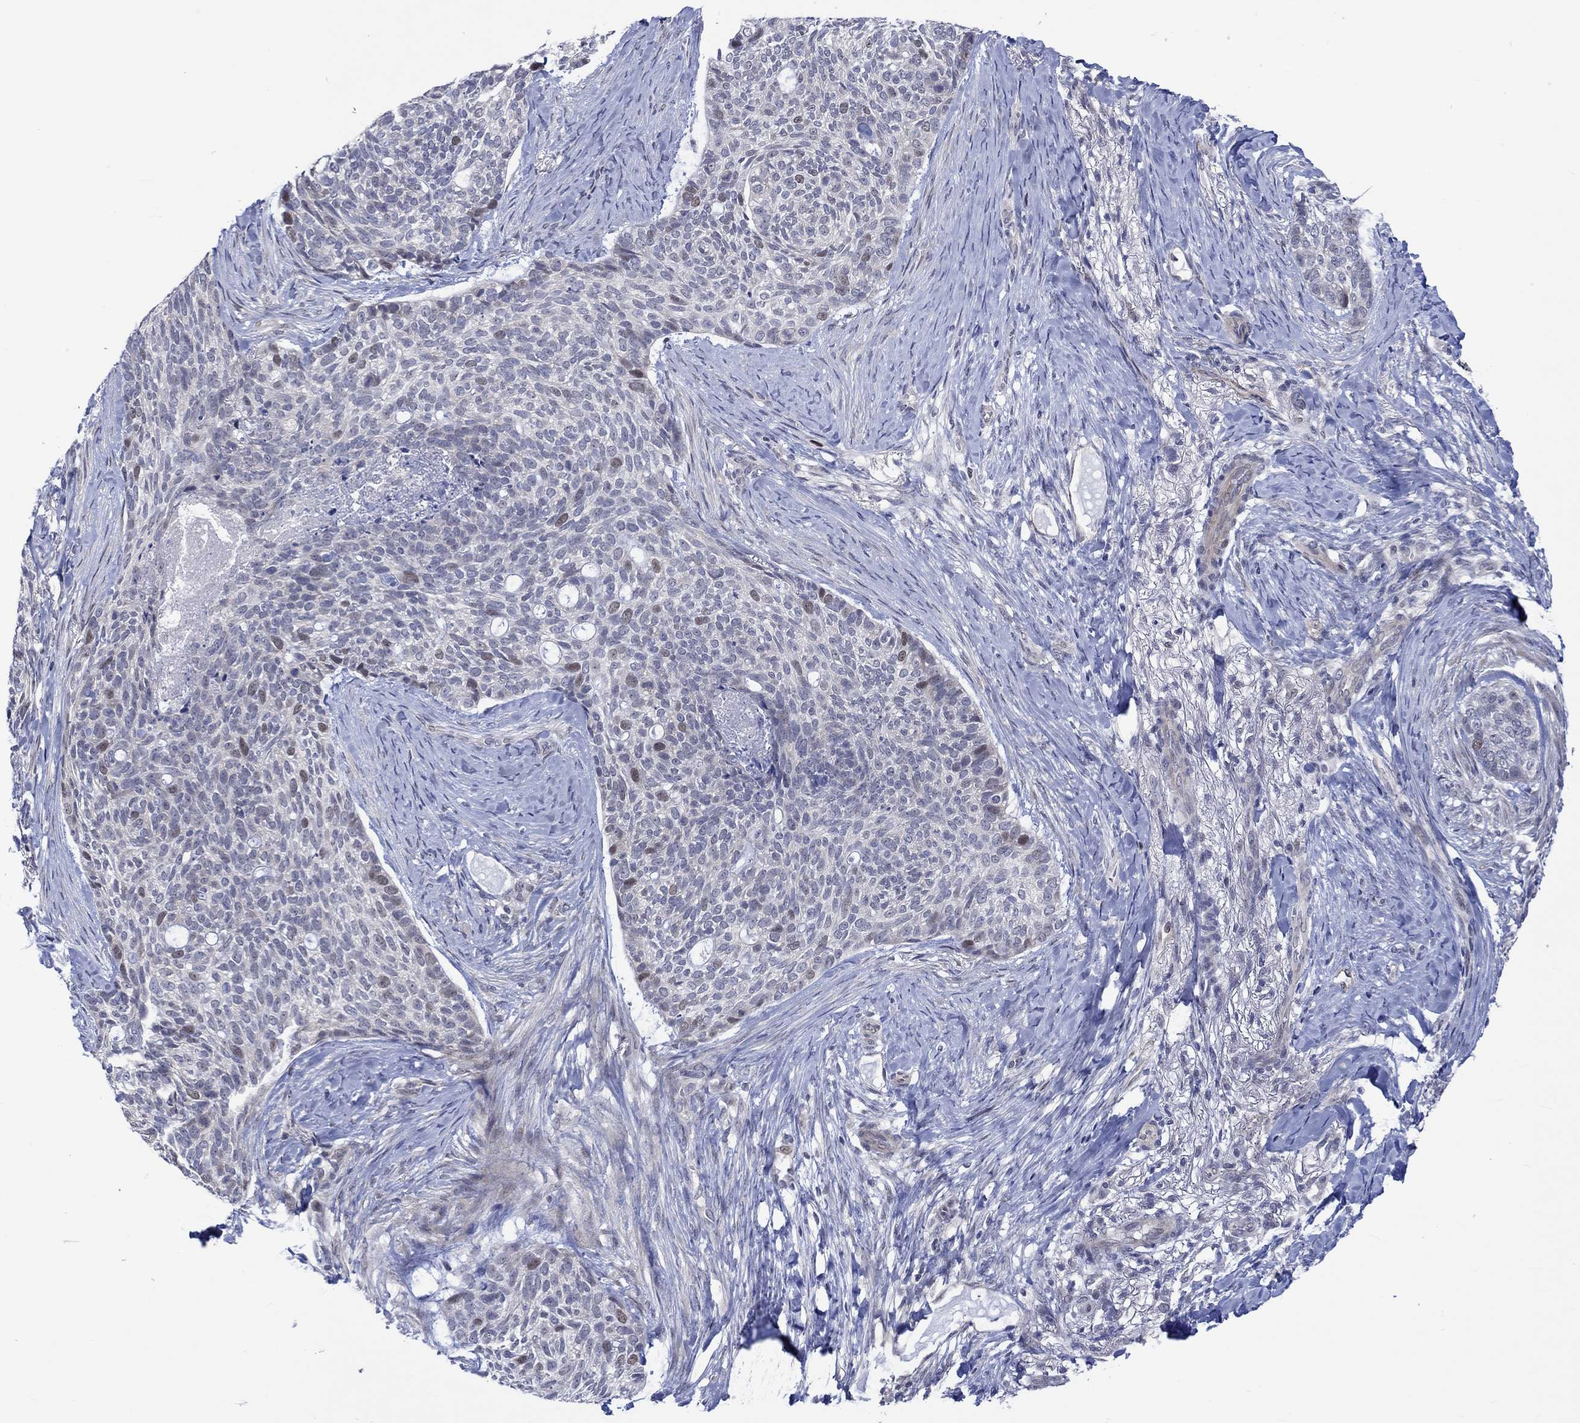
{"staining": {"intensity": "weak", "quantity": "<25%", "location": "nuclear"}, "tissue": "skin cancer", "cell_type": "Tumor cells", "image_type": "cancer", "snomed": [{"axis": "morphology", "description": "Basal cell carcinoma"}, {"axis": "topography", "description": "Skin"}], "caption": "Skin cancer (basal cell carcinoma) was stained to show a protein in brown. There is no significant positivity in tumor cells.", "gene": "E2F8", "patient": {"sex": "female", "age": 69}}